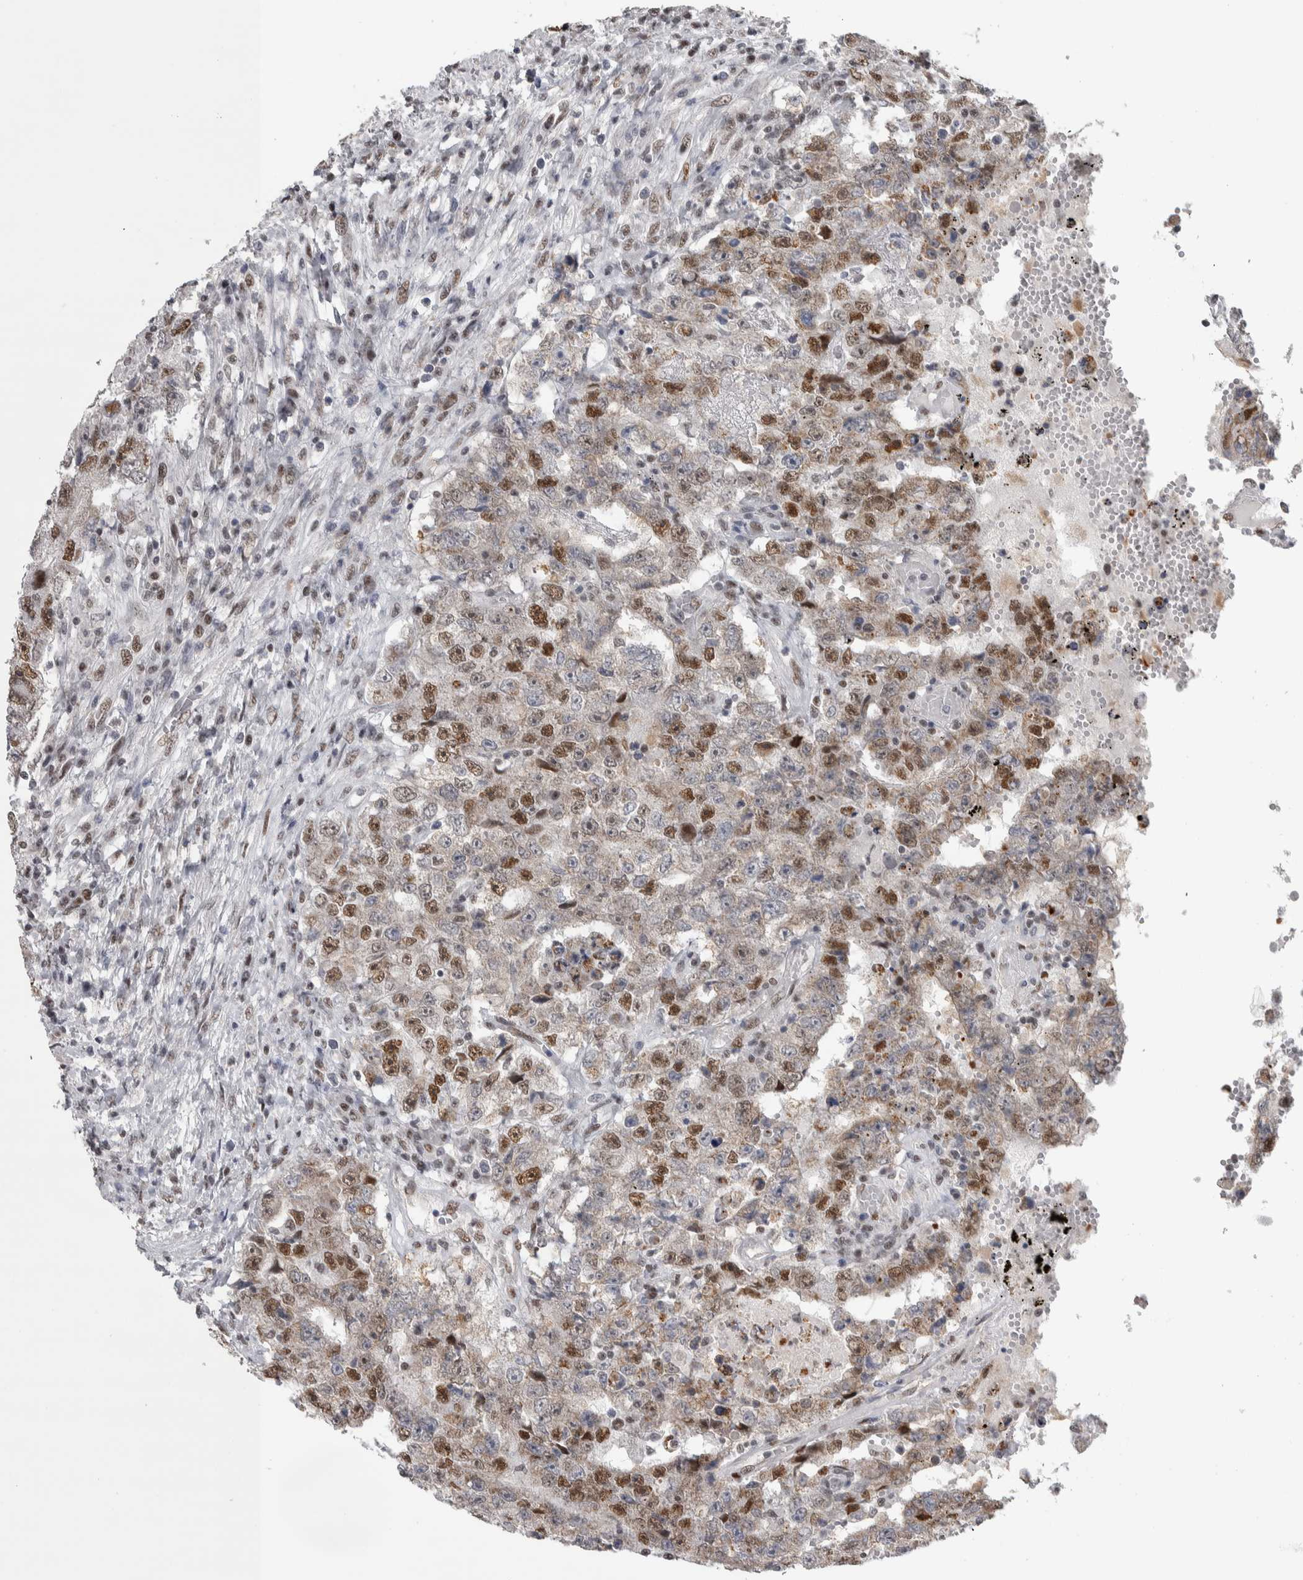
{"staining": {"intensity": "strong", "quantity": "25%-75%", "location": "nuclear"}, "tissue": "testis cancer", "cell_type": "Tumor cells", "image_type": "cancer", "snomed": [{"axis": "morphology", "description": "Carcinoma, Embryonal, NOS"}, {"axis": "topography", "description": "Testis"}], "caption": "Human testis cancer stained with a brown dye exhibits strong nuclear positive positivity in about 25%-75% of tumor cells.", "gene": "HEXIM2", "patient": {"sex": "male", "age": 26}}